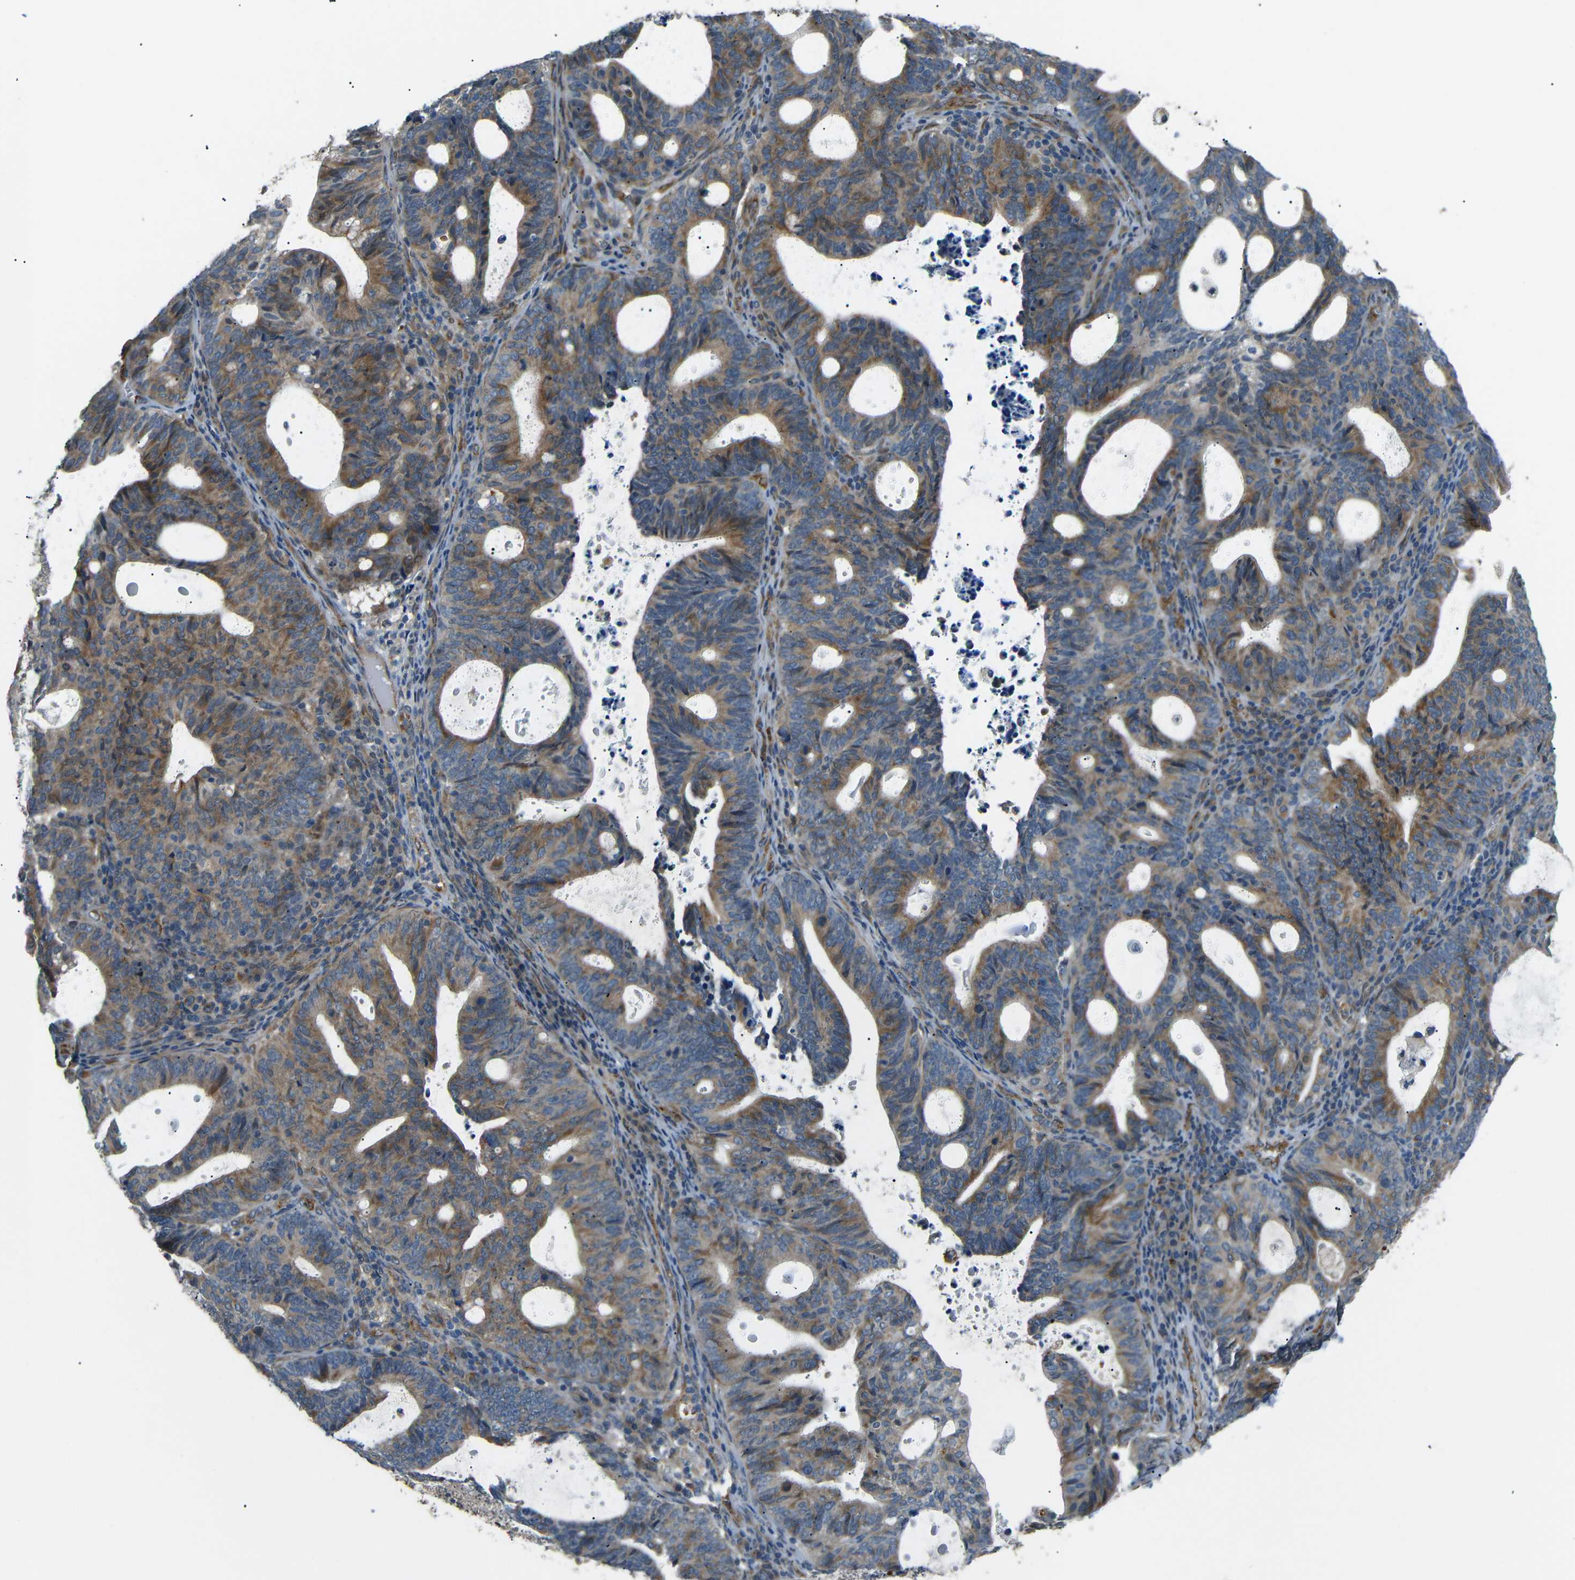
{"staining": {"intensity": "moderate", "quantity": ">75%", "location": "cytoplasmic/membranous"}, "tissue": "endometrial cancer", "cell_type": "Tumor cells", "image_type": "cancer", "snomed": [{"axis": "morphology", "description": "Adenocarcinoma, NOS"}, {"axis": "topography", "description": "Uterus"}], "caption": "Endometrial cancer (adenocarcinoma) stained for a protein (brown) displays moderate cytoplasmic/membranous positive expression in approximately >75% of tumor cells.", "gene": "ATP7A", "patient": {"sex": "female", "age": 83}}